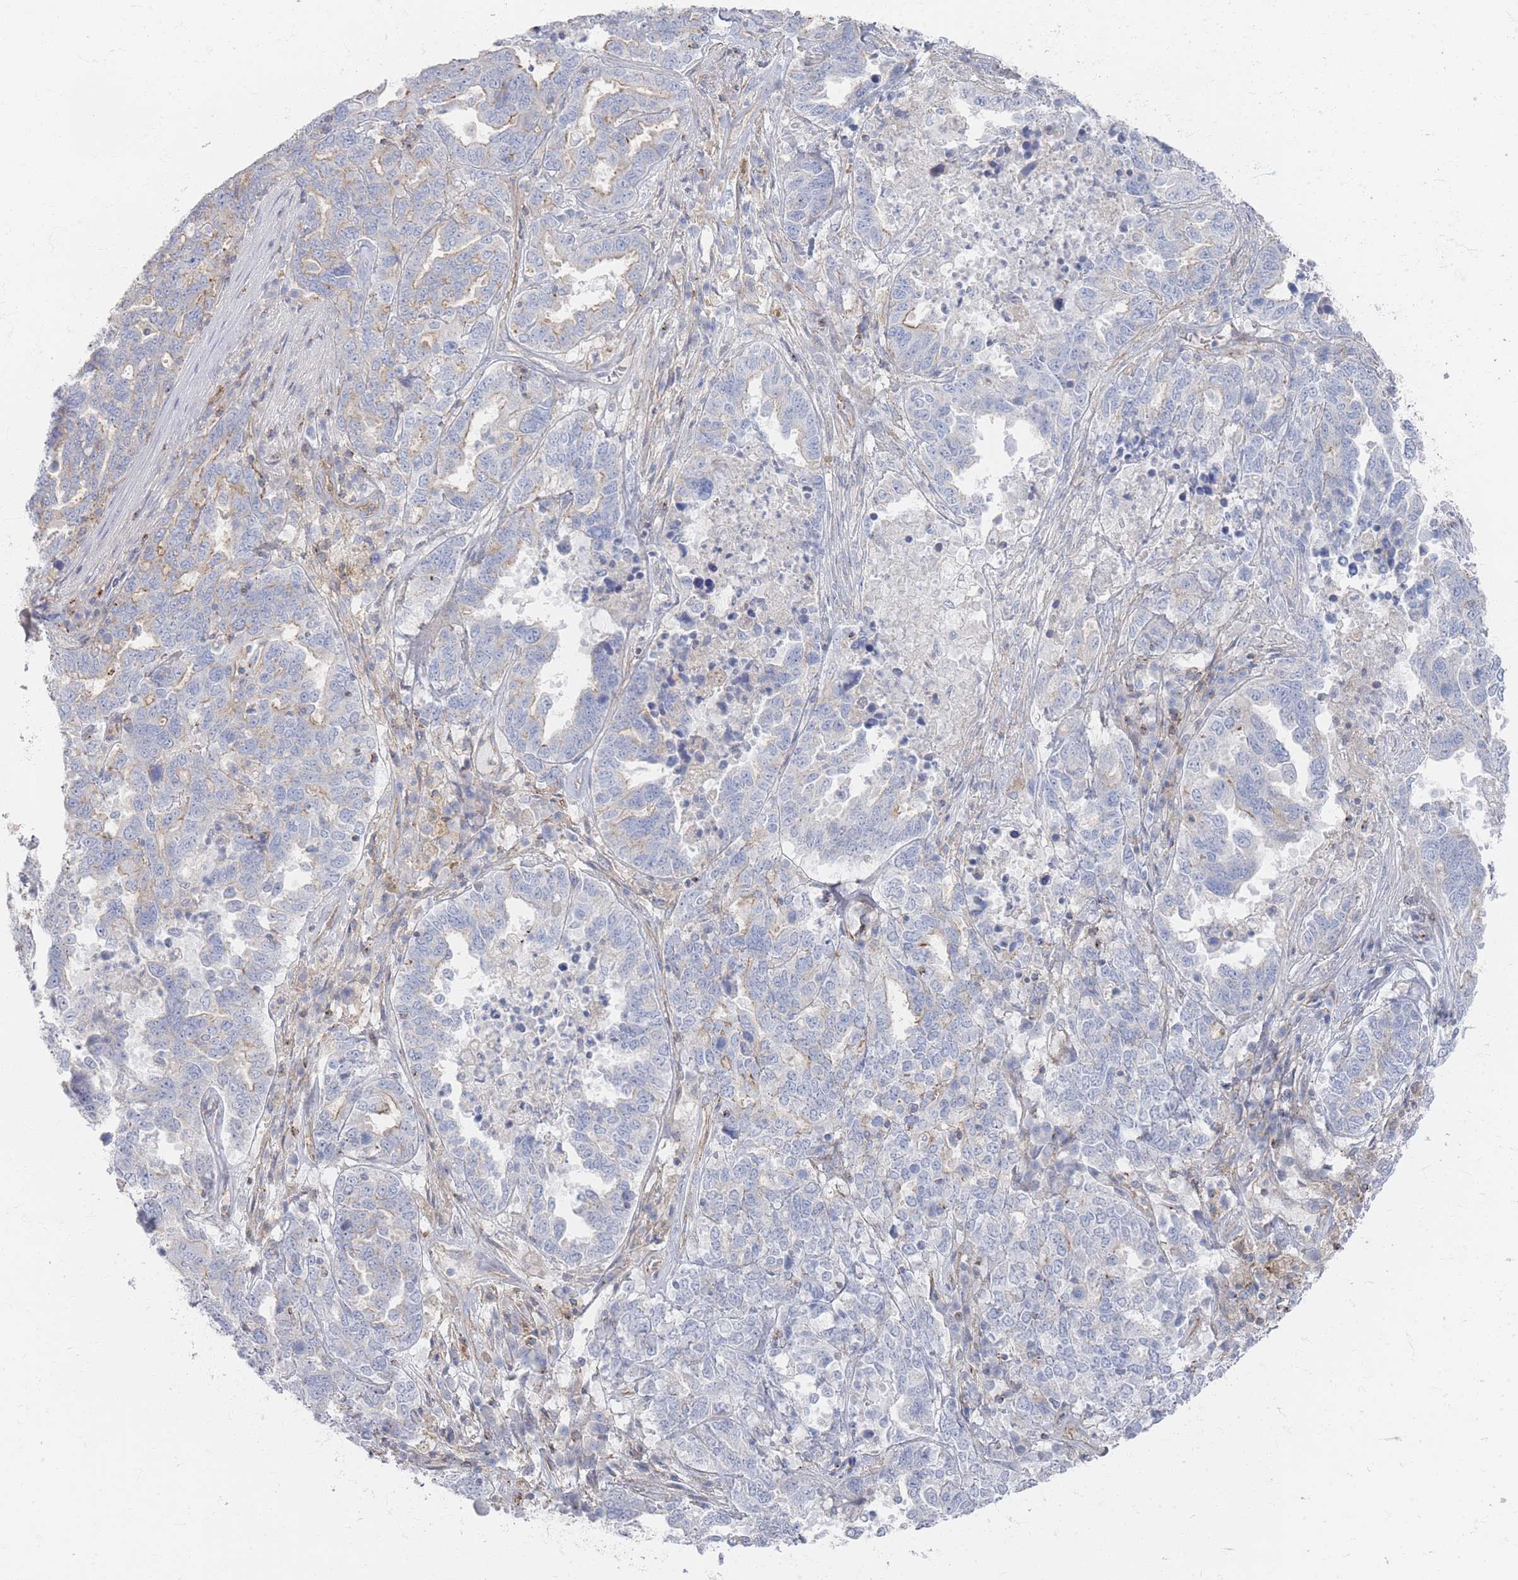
{"staining": {"intensity": "negative", "quantity": "none", "location": "none"}, "tissue": "ovarian cancer", "cell_type": "Tumor cells", "image_type": "cancer", "snomed": [{"axis": "morphology", "description": "Carcinoma, endometroid"}, {"axis": "topography", "description": "Ovary"}], "caption": "The photomicrograph reveals no staining of tumor cells in ovarian endometroid carcinoma.", "gene": "GNB1", "patient": {"sex": "female", "age": 62}}